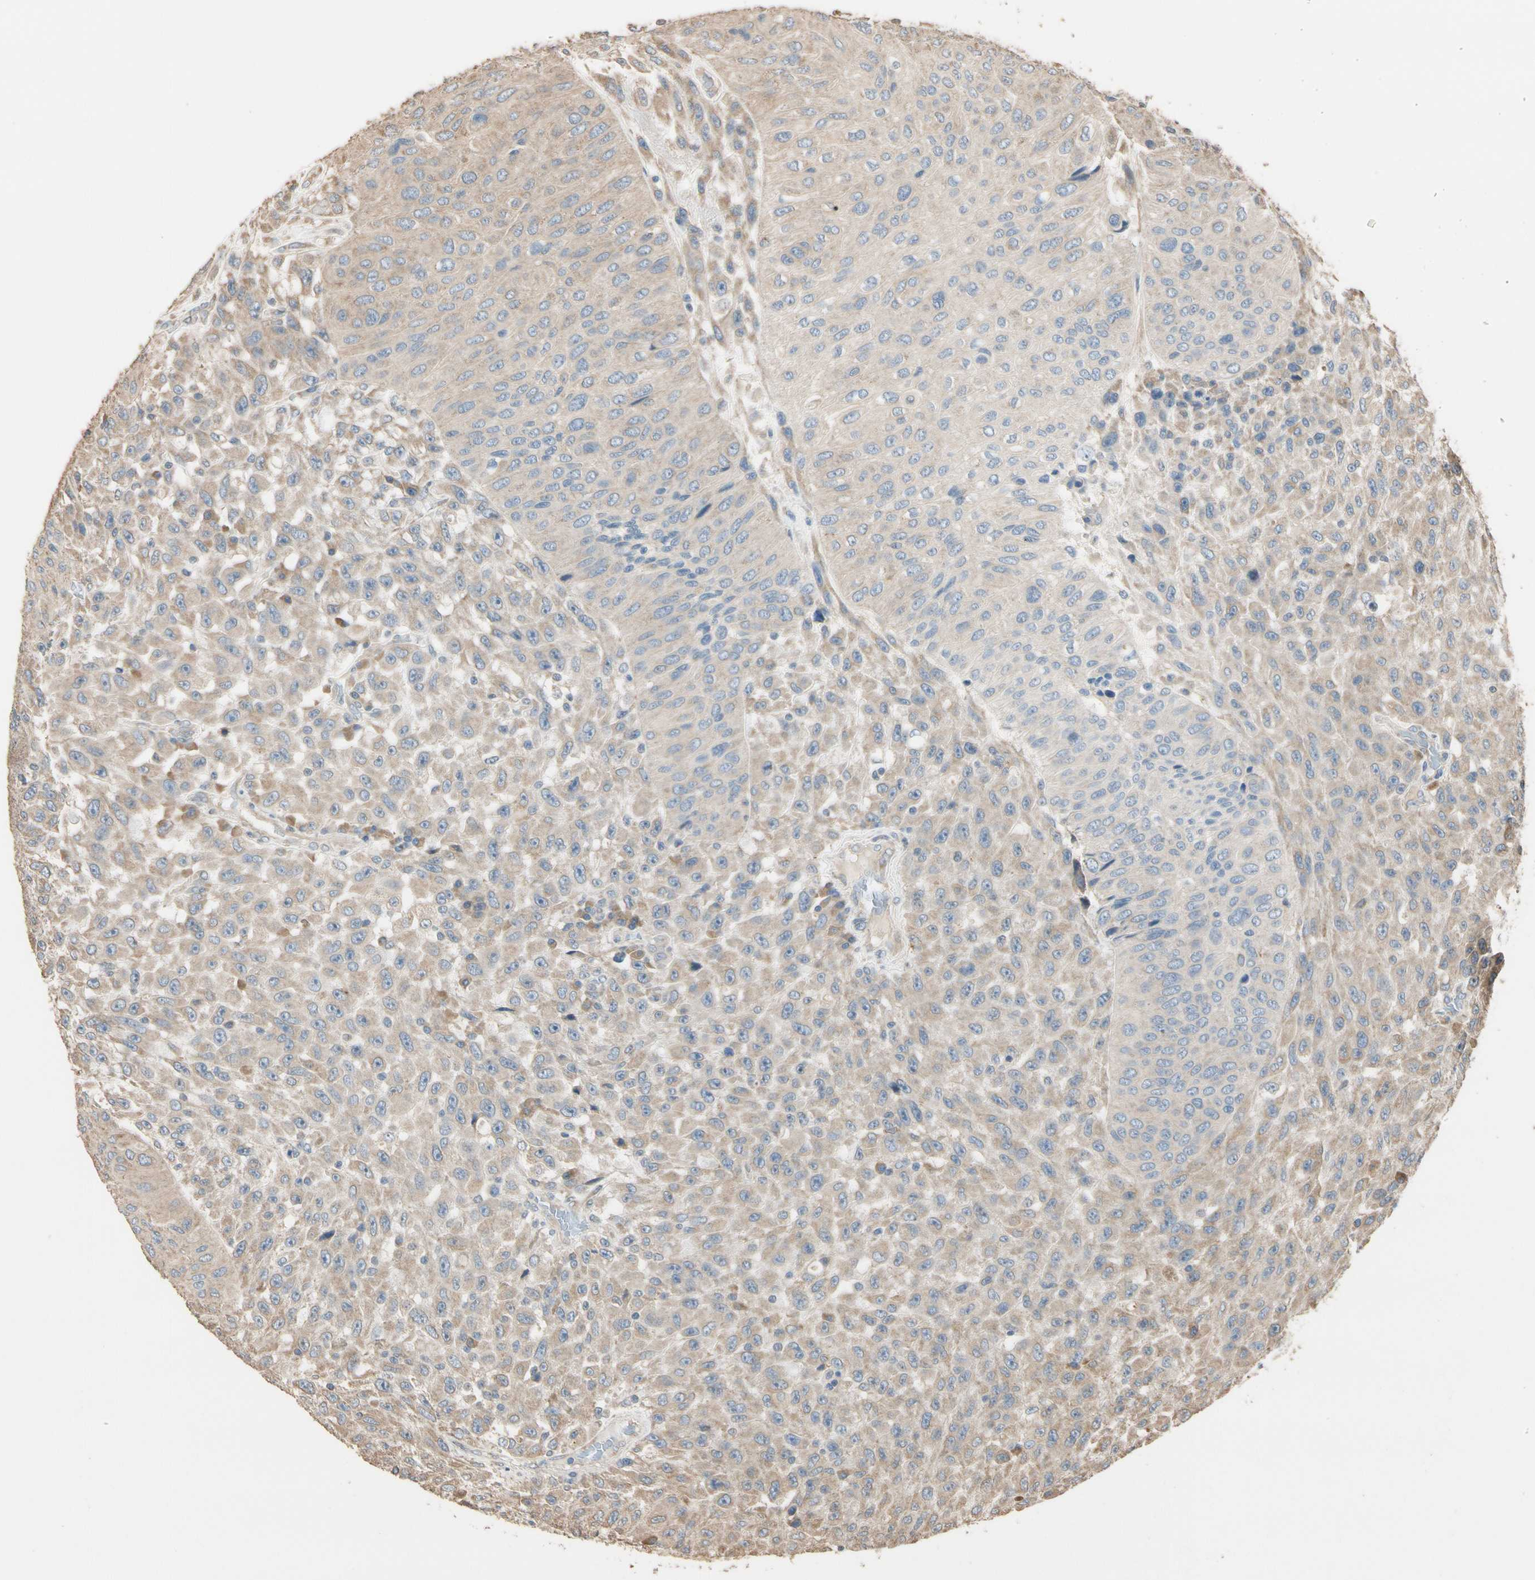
{"staining": {"intensity": "moderate", "quantity": "25%-75%", "location": "cytoplasmic/membranous"}, "tissue": "urothelial cancer", "cell_type": "Tumor cells", "image_type": "cancer", "snomed": [{"axis": "morphology", "description": "Urothelial carcinoma, High grade"}, {"axis": "topography", "description": "Urinary bladder"}], "caption": "This micrograph reveals immunohistochemistry (IHC) staining of urothelial cancer, with medium moderate cytoplasmic/membranous positivity in approximately 25%-75% of tumor cells.", "gene": "STX18", "patient": {"sex": "male", "age": 66}}